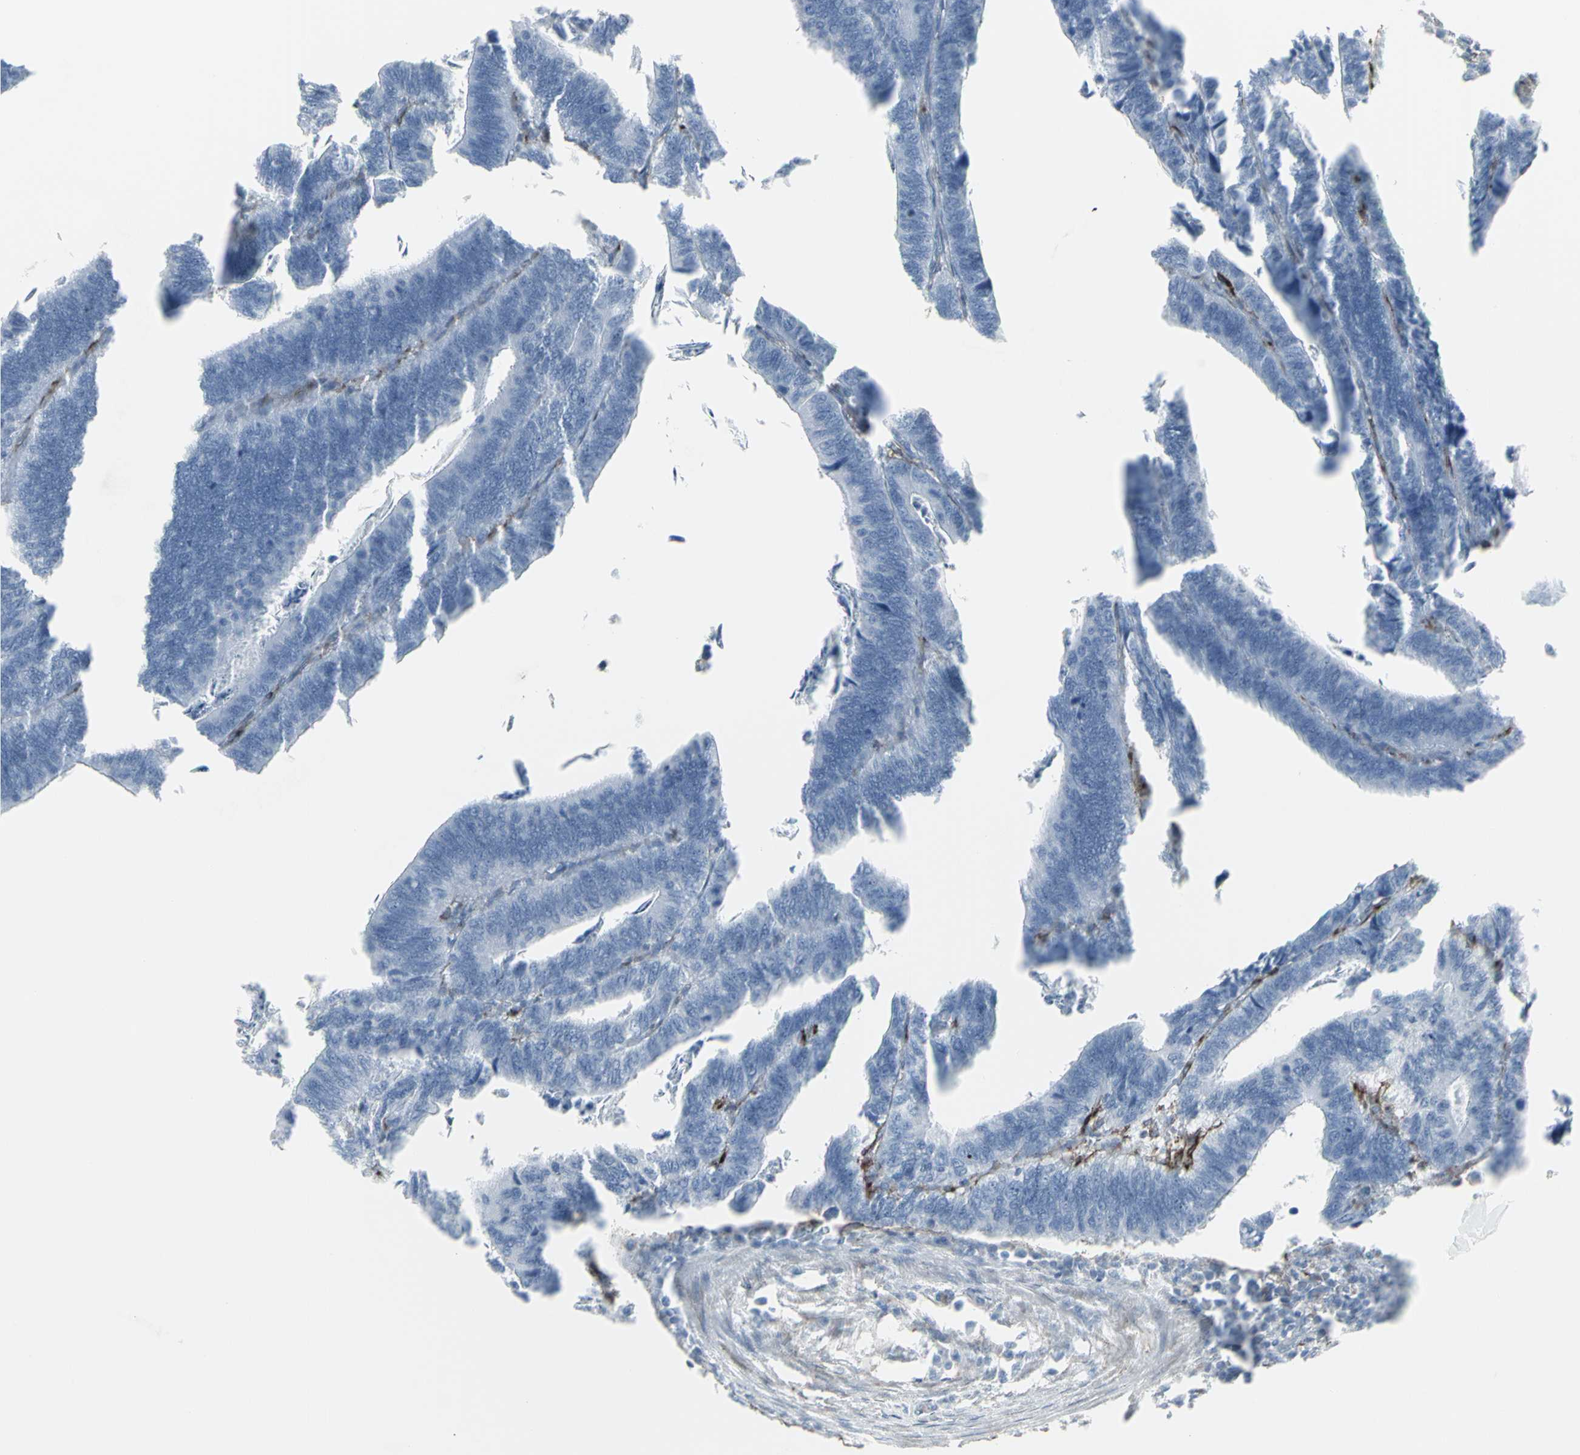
{"staining": {"intensity": "negative", "quantity": "none", "location": "none"}, "tissue": "colorectal cancer", "cell_type": "Tumor cells", "image_type": "cancer", "snomed": [{"axis": "morphology", "description": "Adenocarcinoma, NOS"}, {"axis": "topography", "description": "Colon"}], "caption": "Tumor cells are negative for protein expression in human colorectal cancer.", "gene": "GJA1", "patient": {"sex": "male", "age": 72}}